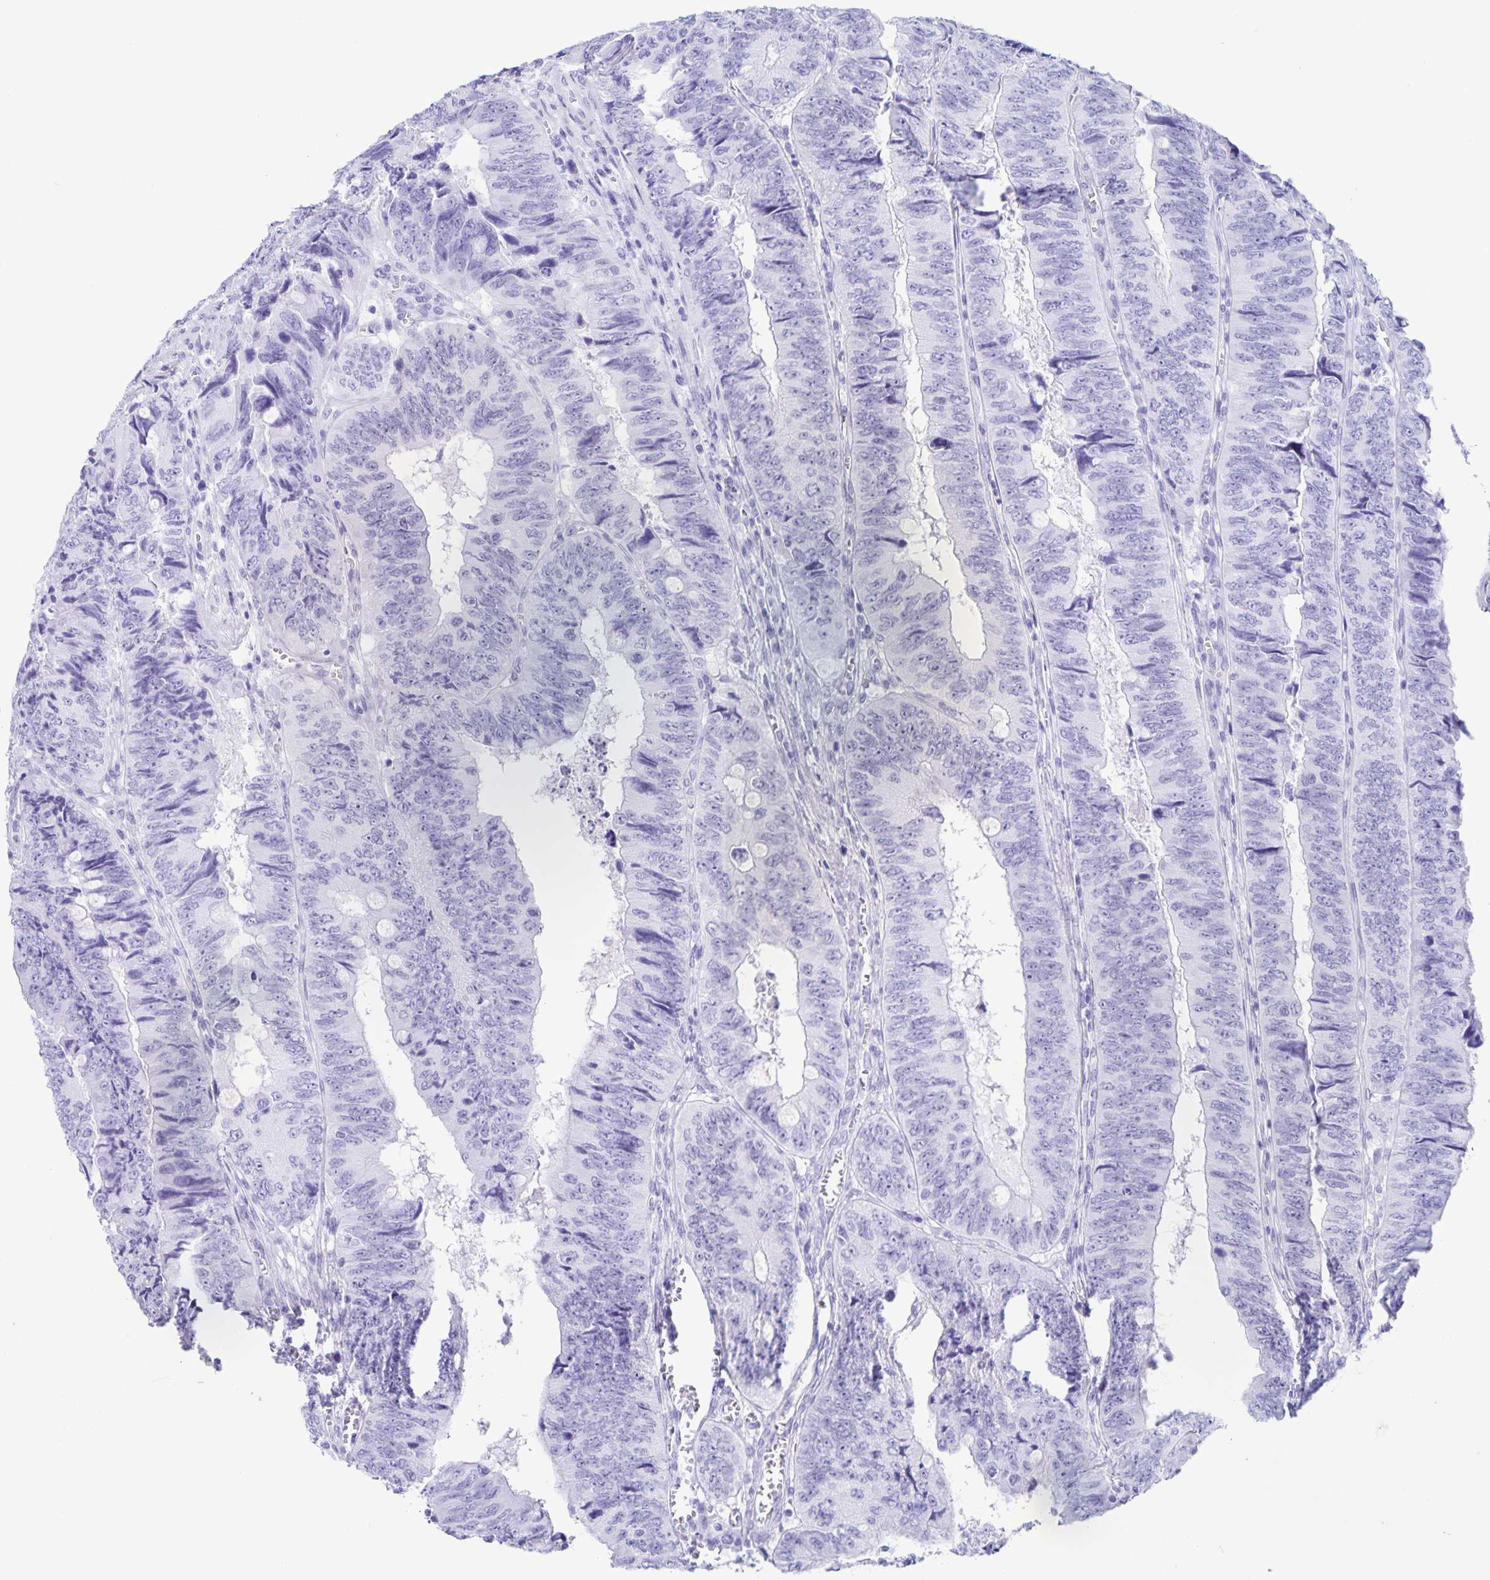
{"staining": {"intensity": "negative", "quantity": "none", "location": "none"}, "tissue": "colorectal cancer", "cell_type": "Tumor cells", "image_type": "cancer", "snomed": [{"axis": "morphology", "description": "Adenocarcinoma, NOS"}, {"axis": "topography", "description": "Colon"}], "caption": "The immunohistochemistry photomicrograph has no significant expression in tumor cells of colorectal cancer (adenocarcinoma) tissue.", "gene": "C12orf56", "patient": {"sex": "female", "age": 84}}